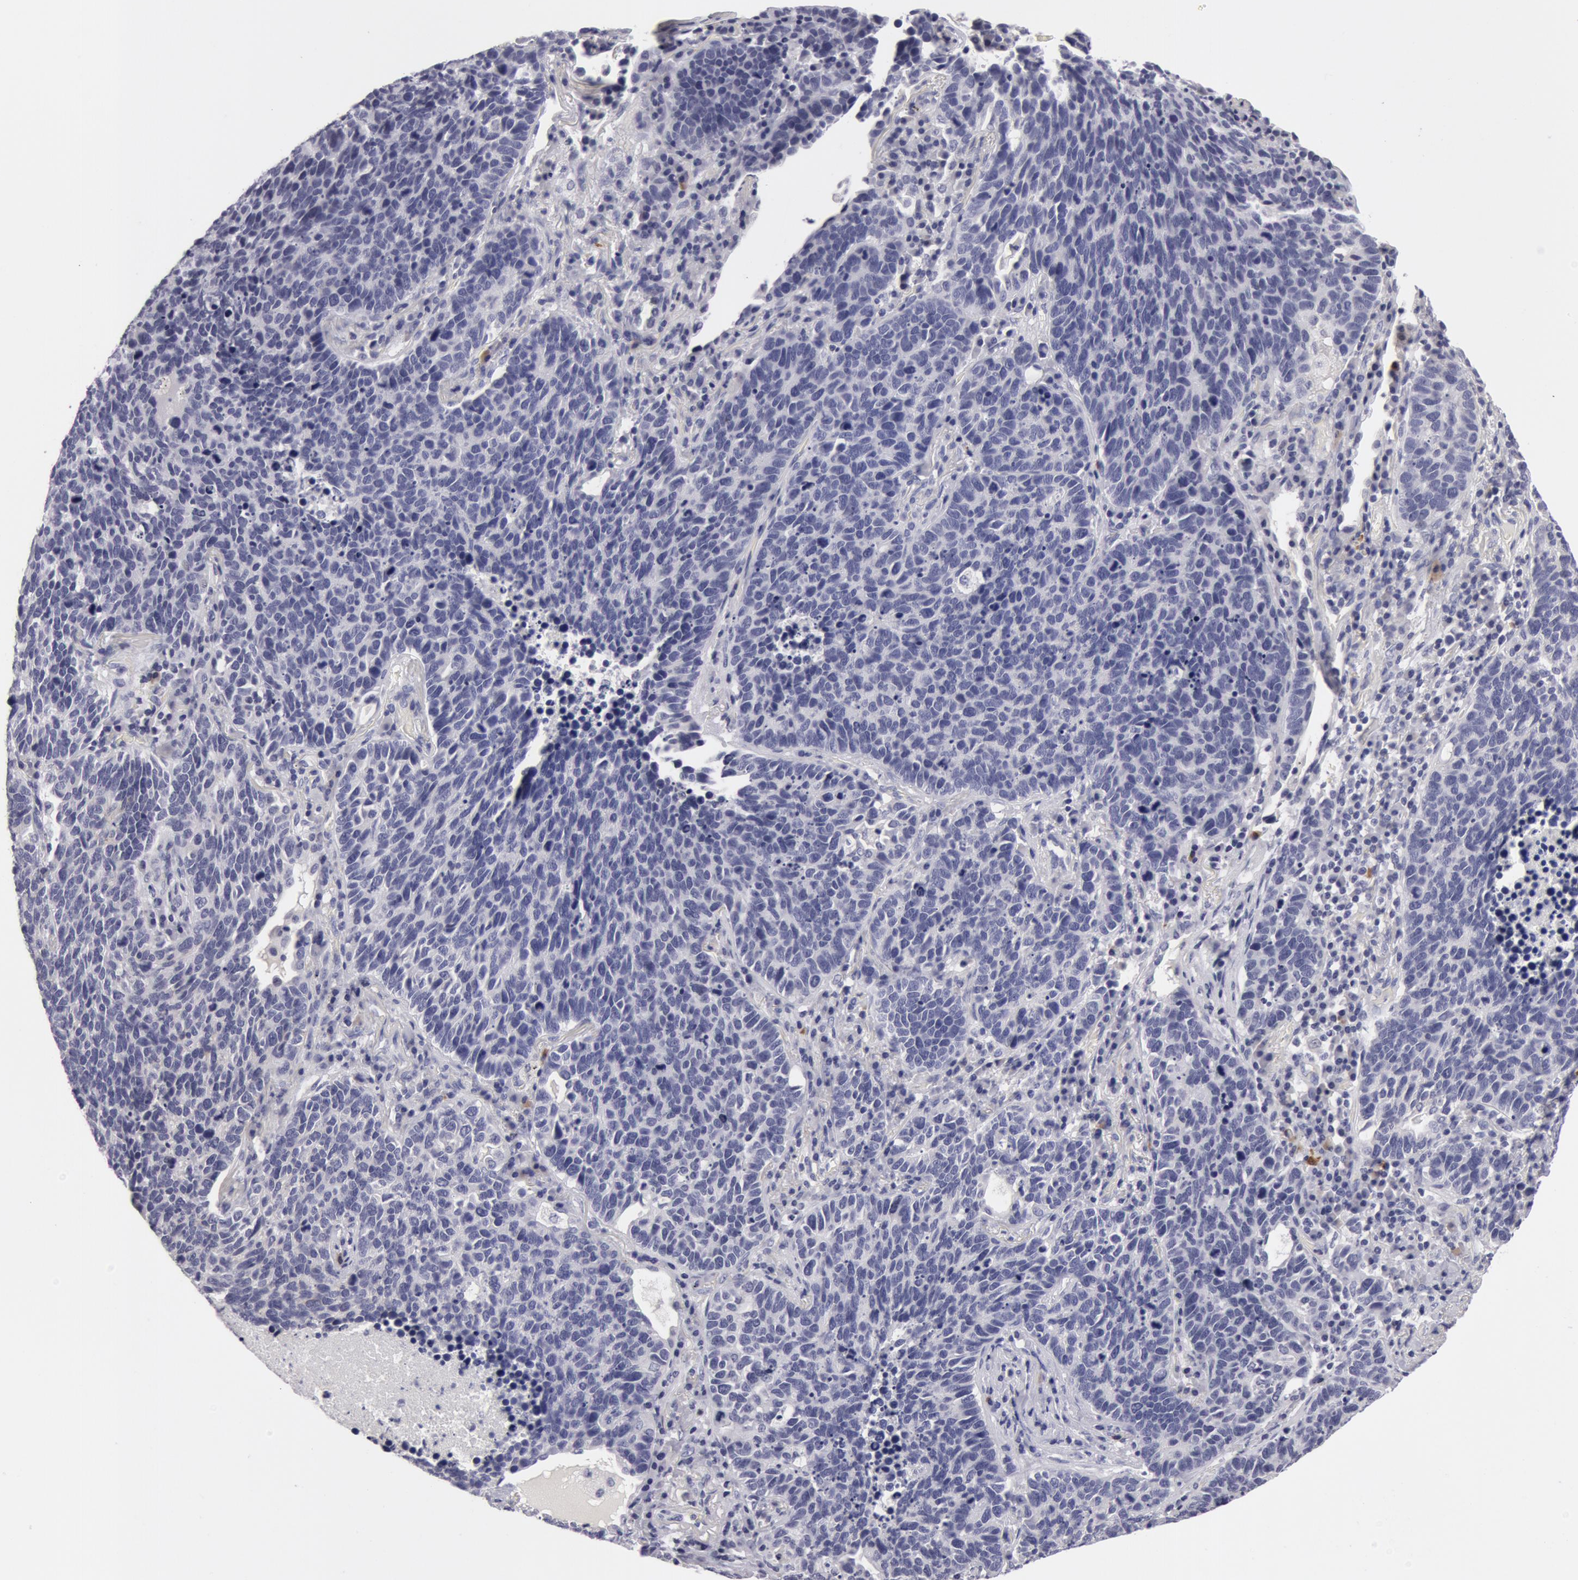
{"staining": {"intensity": "negative", "quantity": "none", "location": "none"}, "tissue": "lung cancer", "cell_type": "Tumor cells", "image_type": "cancer", "snomed": [{"axis": "morphology", "description": "Neoplasm, malignant, NOS"}, {"axis": "topography", "description": "Lung"}], "caption": "High power microscopy photomicrograph of an immunohistochemistry micrograph of lung neoplasm (malignant), revealing no significant staining in tumor cells.", "gene": "NLGN4X", "patient": {"sex": "female", "age": 75}}